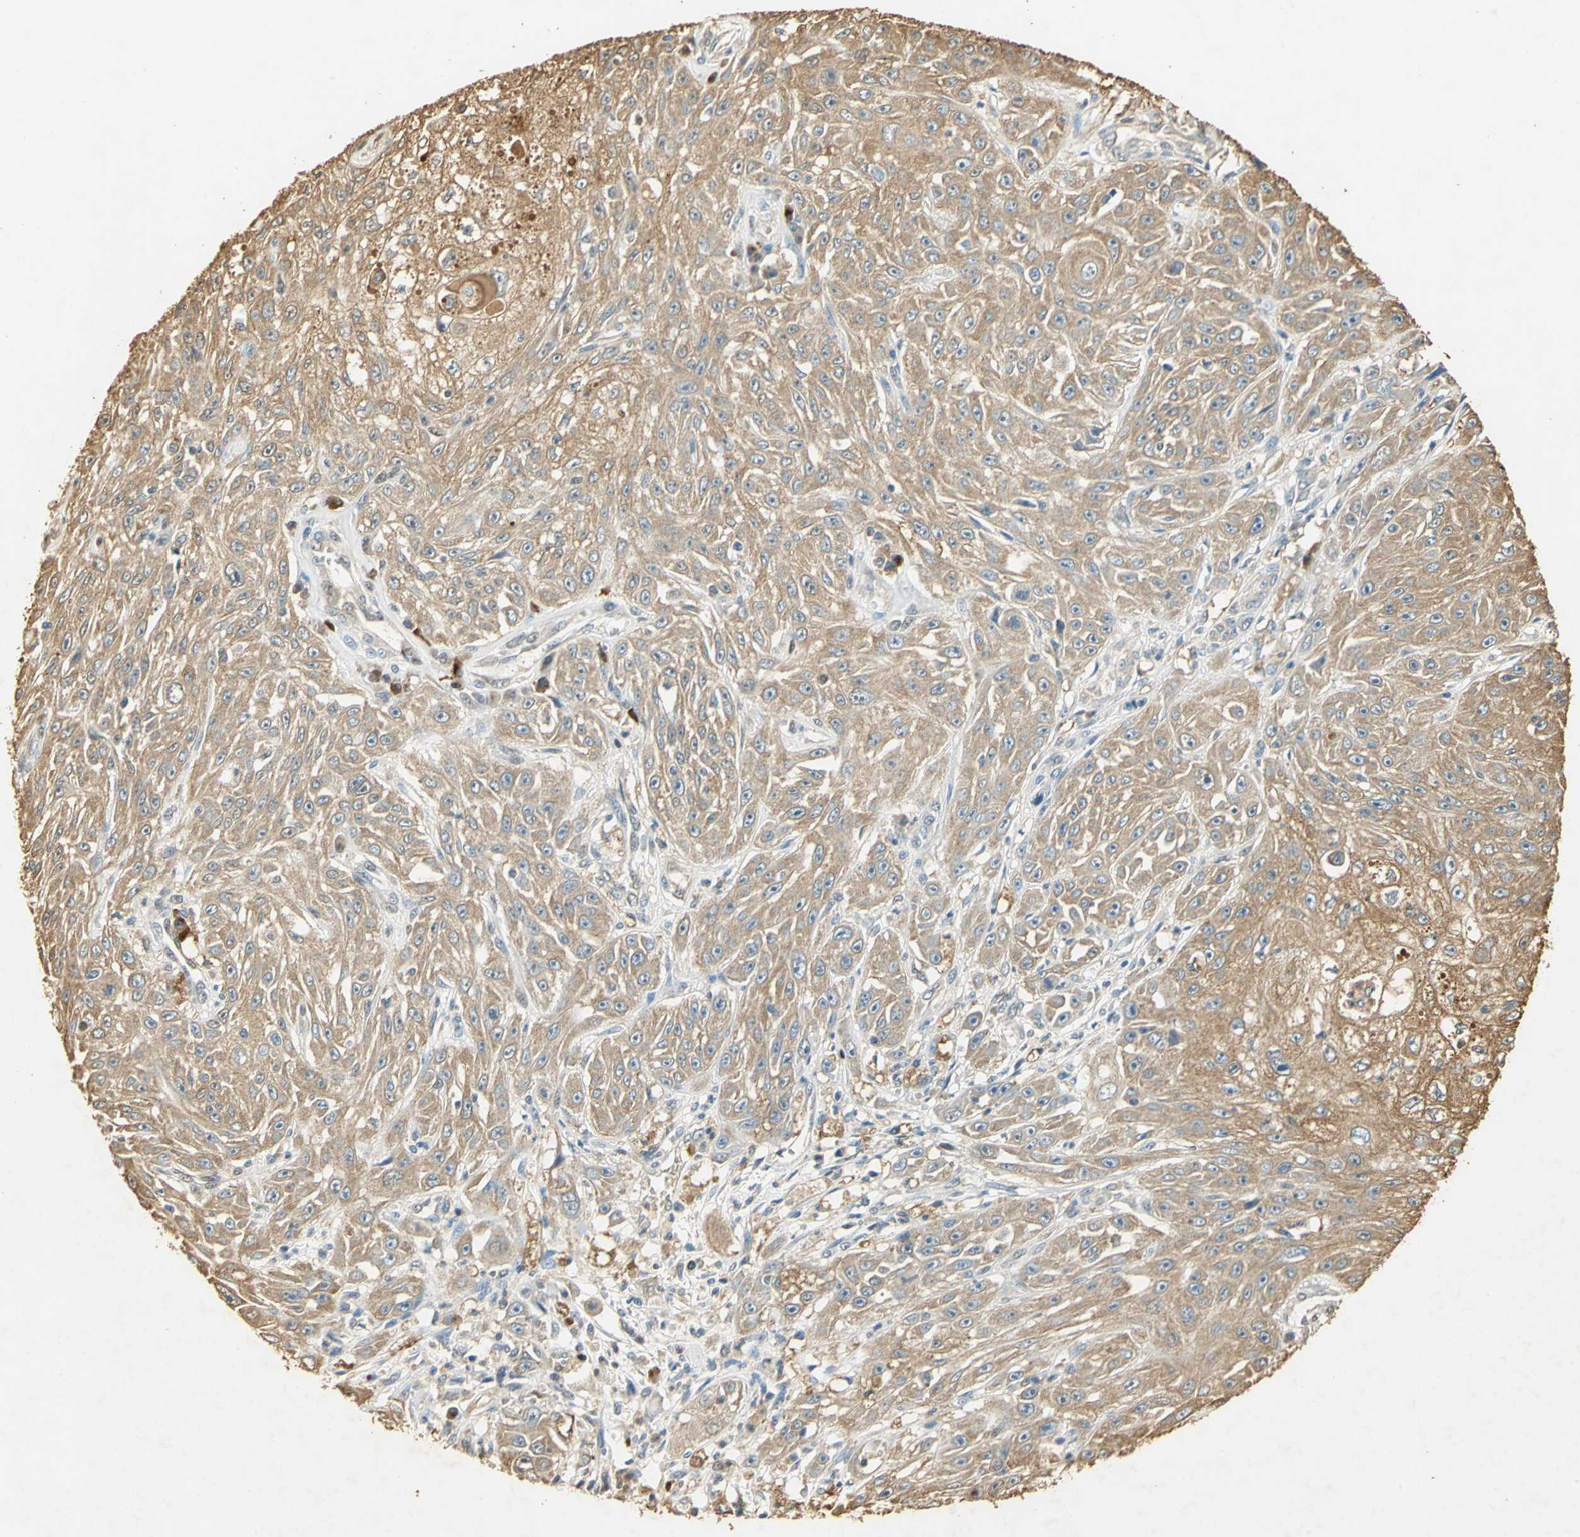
{"staining": {"intensity": "moderate", "quantity": ">75%", "location": "cytoplasmic/membranous"}, "tissue": "skin cancer", "cell_type": "Tumor cells", "image_type": "cancer", "snomed": [{"axis": "morphology", "description": "Squamous cell carcinoma, NOS"}, {"axis": "topography", "description": "Skin"}], "caption": "Immunohistochemical staining of human skin squamous cell carcinoma reveals moderate cytoplasmic/membranous protein expression in about >75% of tumor cells. The staining is performed using DAB brown chromogen to label protein expression. The nuclei are counter-stained blue using hematoxylin.", "gene": "GAPDH", "patient": {"sex": "male", "age": 75}}